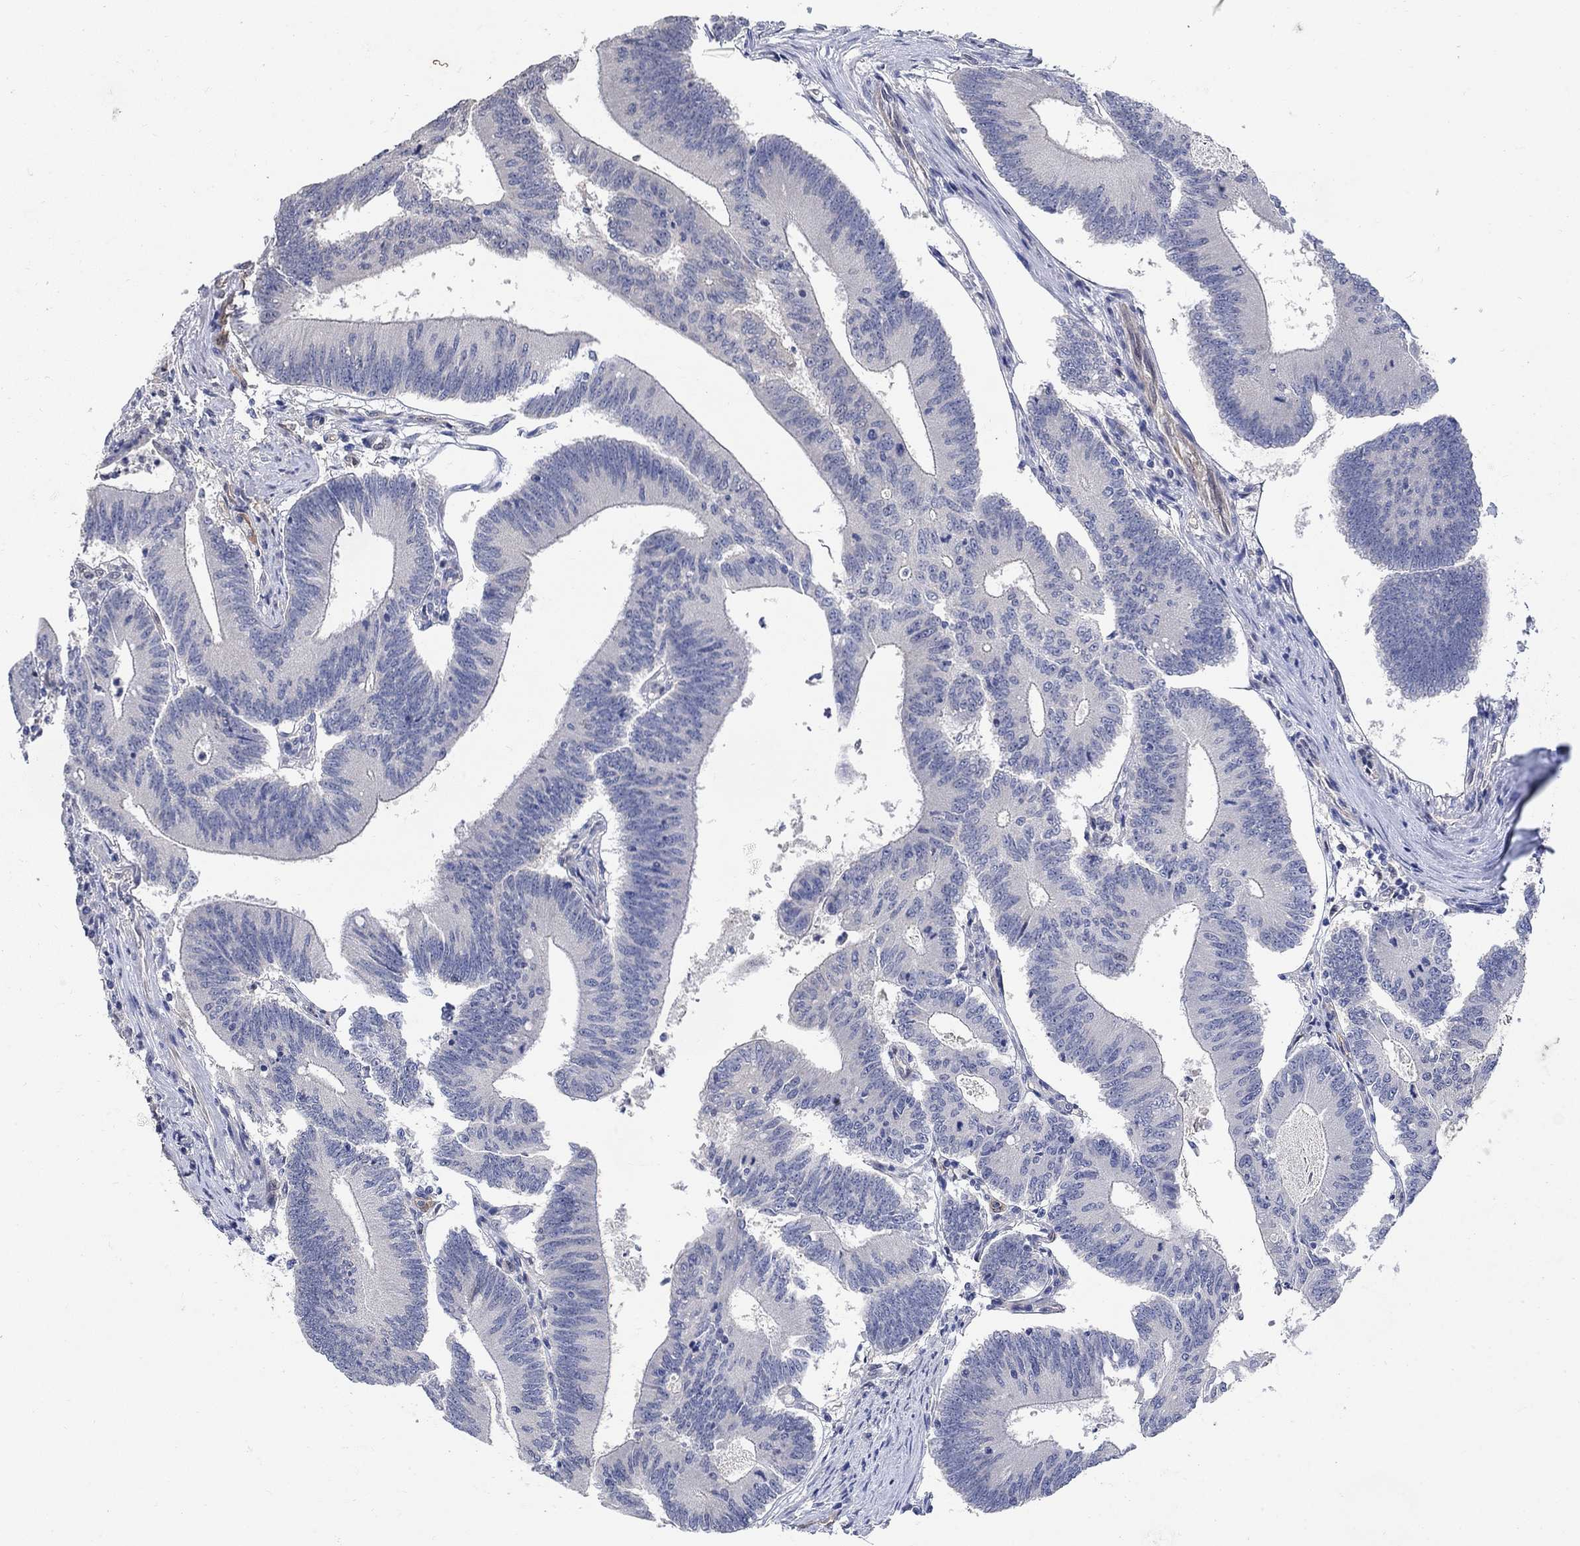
{"staining": {"intensity": "negative", "quantity": "none", "location": "none"}, "tissue": "colorectal cancer", "cell_type": "Tumor cells", "image_type": "cancer", "snomed": [{"axis": "morphology", "description": "Adenocarcinoma, NOS"}, {"axis": "topography", "description": "Colon"}], "caption": "Tumor cells are negative for brown protein staining in colorectal cancer.", "gene": "TGM2", "patient": {"sex": "female", "age": 70}}